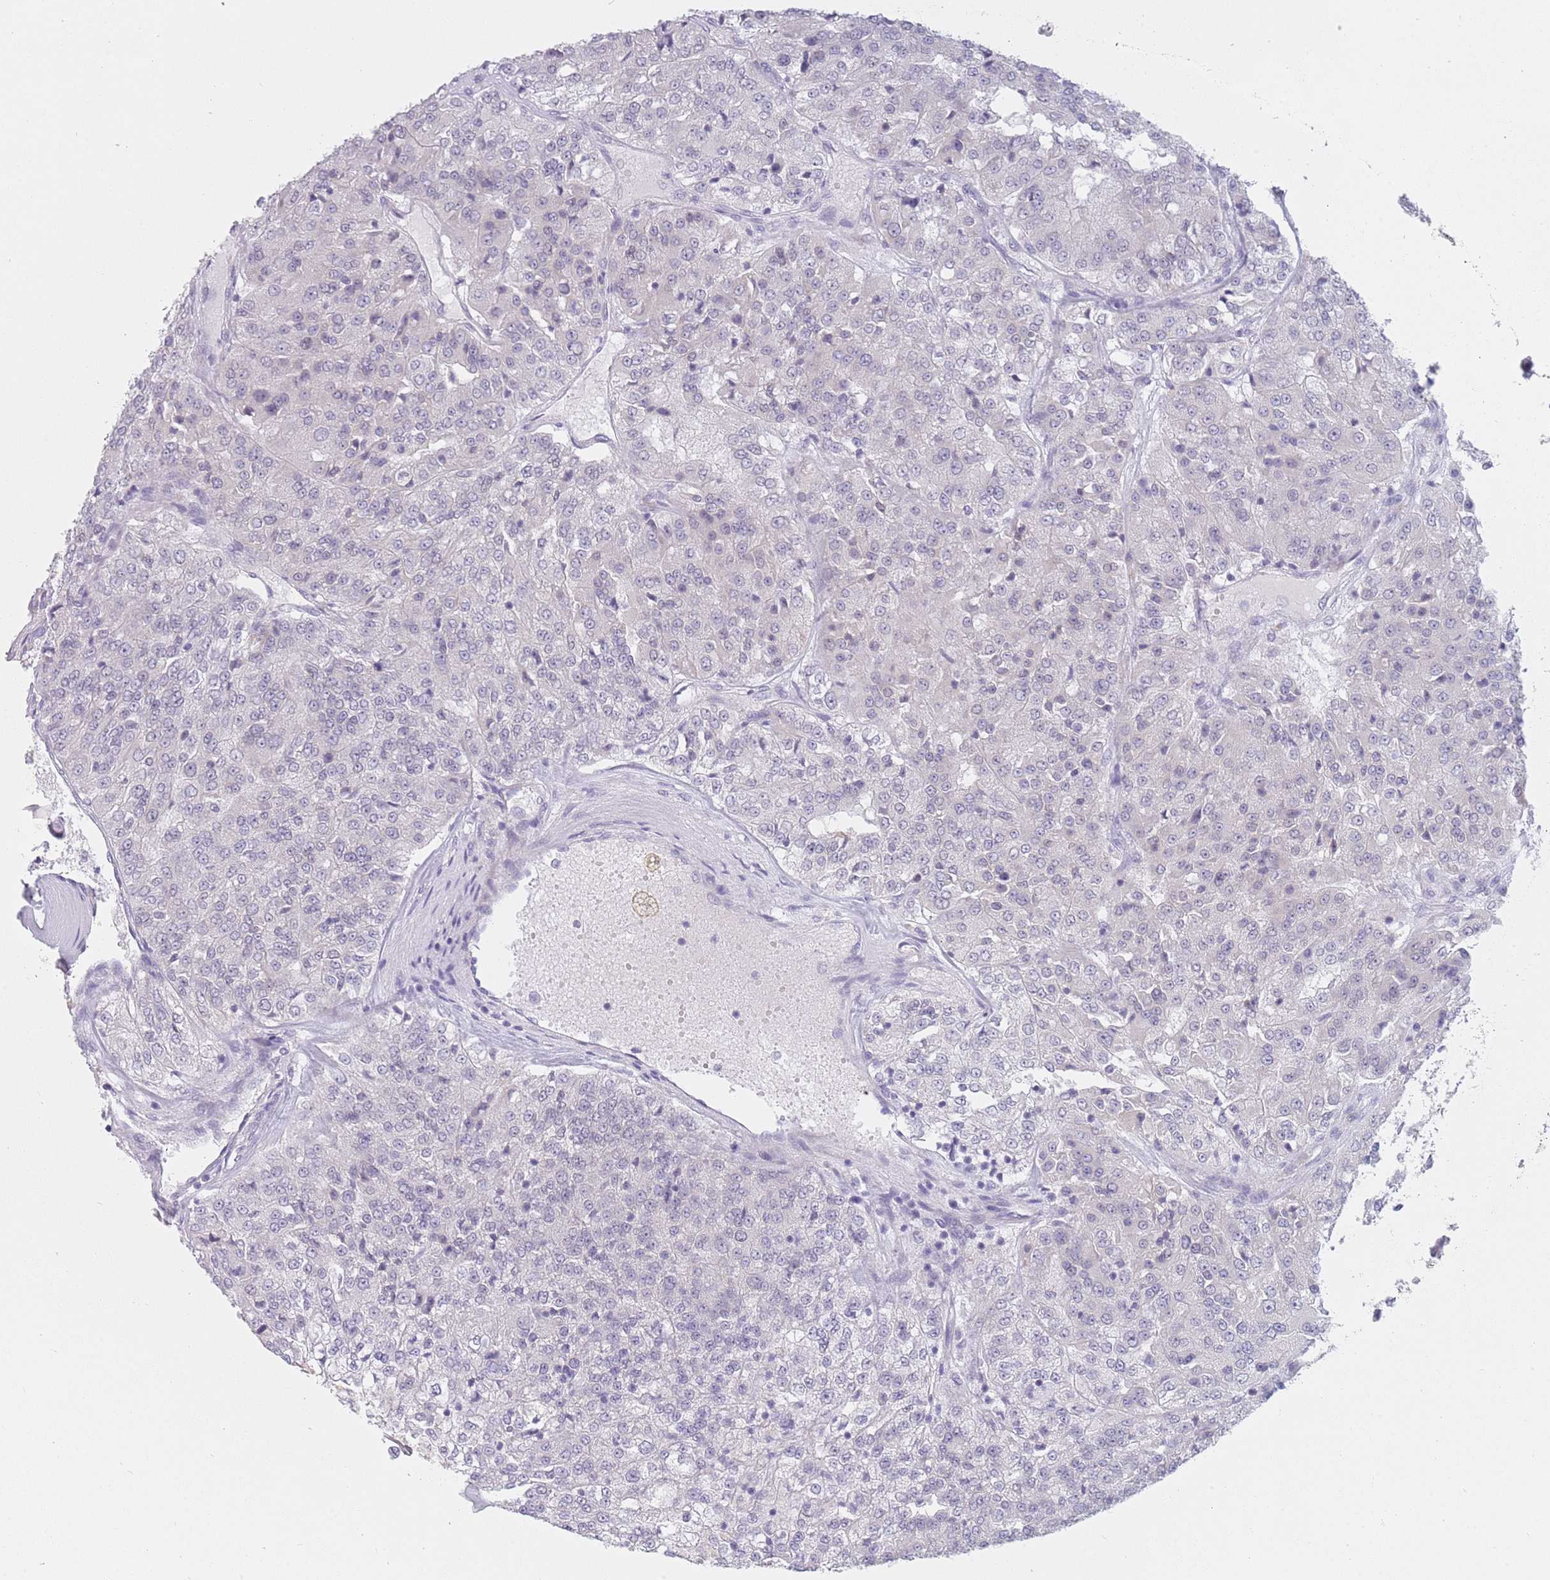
{"staining": {"intensity": "negative", "quantity": "none", "location": "none"}, "tissue": "renal cancer", "cell_type": "Tumor cells", "image_type": "cancer", "snomed": [{"axis": "morphology", "description": "Adenocarcinoma, NOS"}, {"axis": "topography", "description": "Kidney"}], "caption": "Immunohistochemistry (IHC) histopathology image of renal adenocarcinoma stained for a protein (brown), which shows no positivity in tumor cells.", "gene": "ZNF574", "patient": {"sex": "female", "age": 63}}